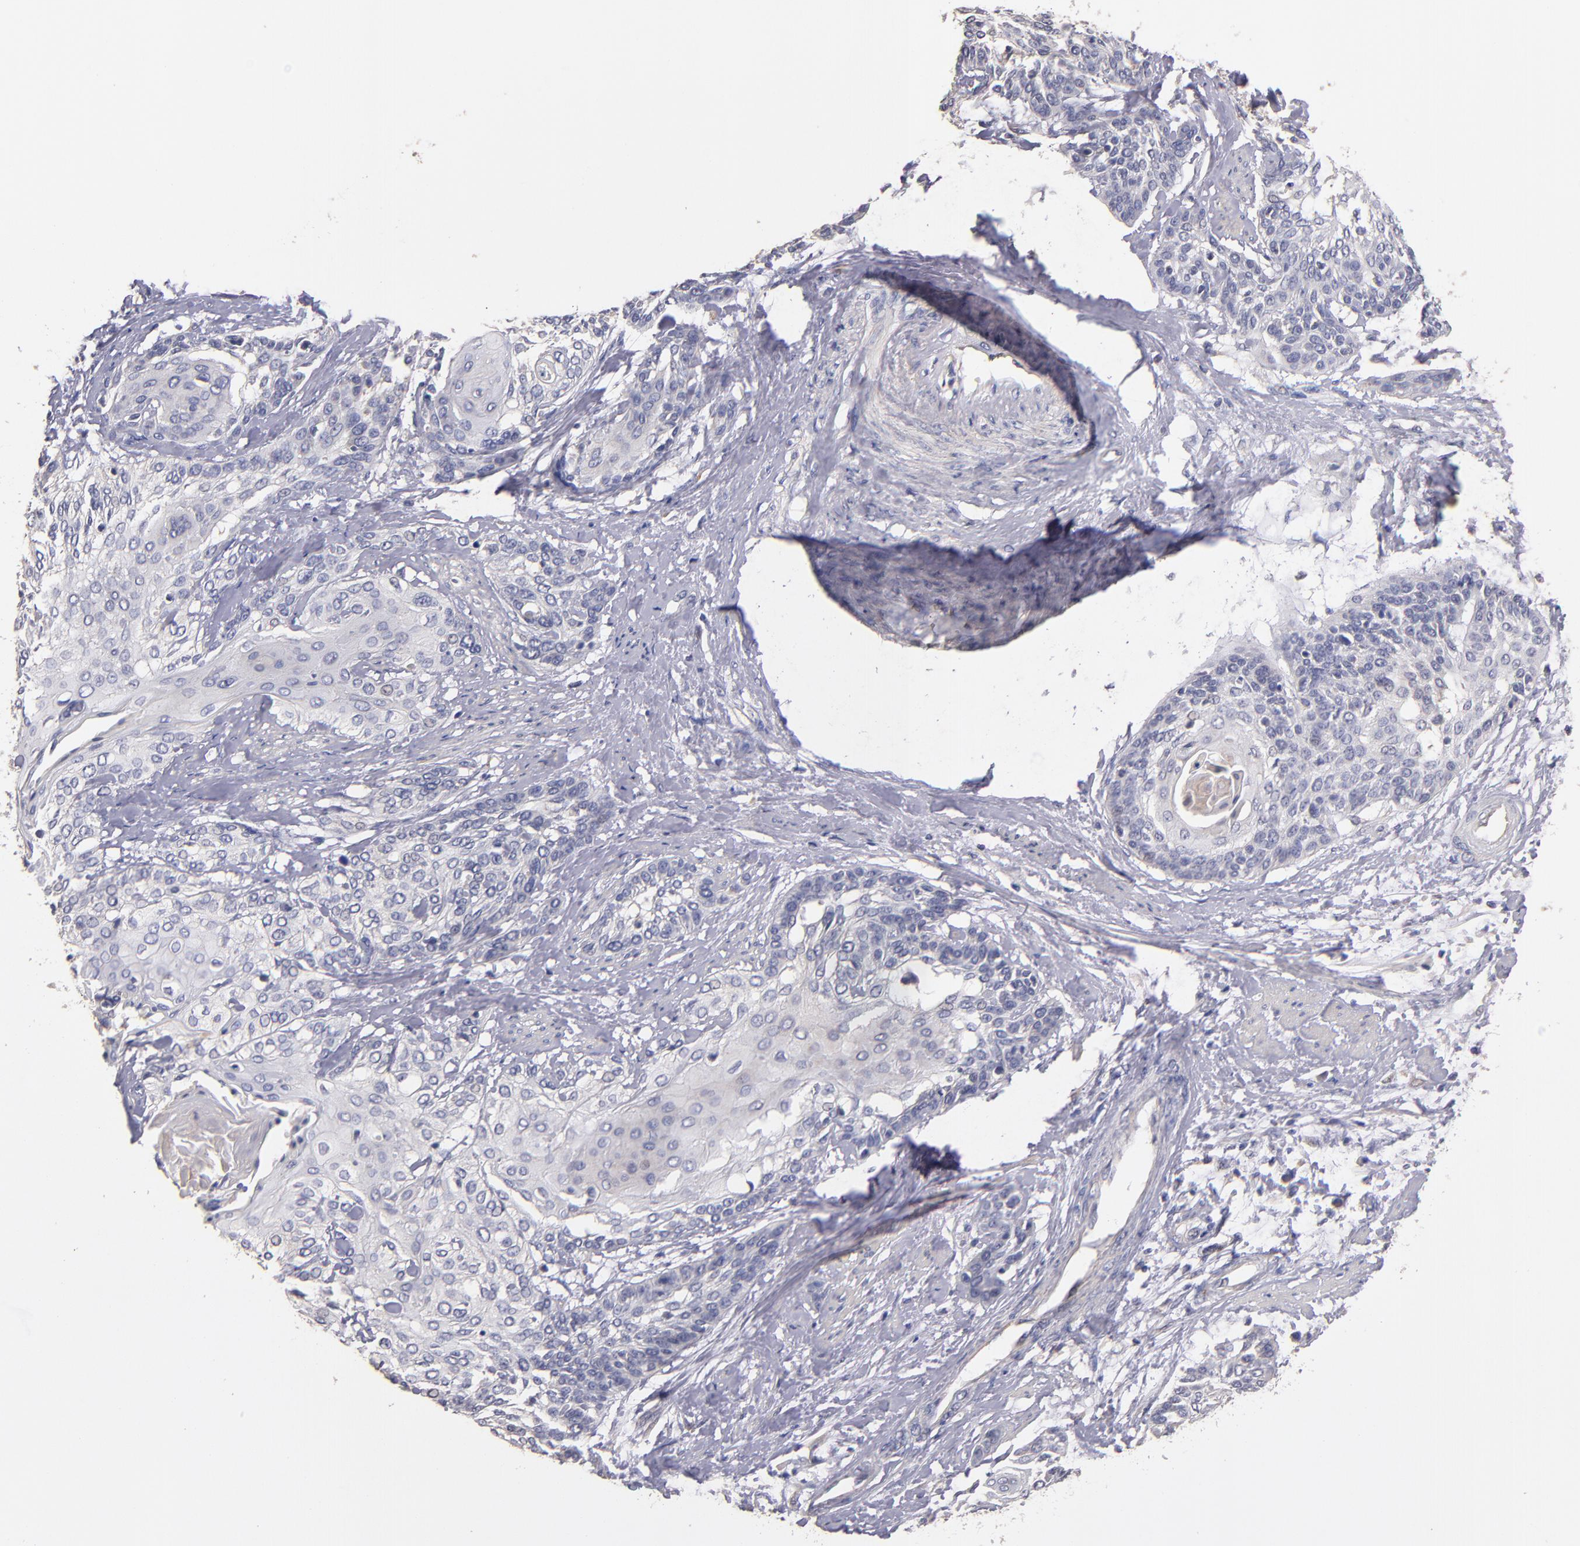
{"staining": {"intensity": "weak", "quantity": "<25%", "location": "cytoplasmic/membranous"}, "tissue": "cervical cancer", "cell_type": "Tumor cells", "image_type": "cancer", "snomed": [{"axis": "morphology", "description": "Squamous cell carcinoma, NOS"}, {"axis": "topography", "description": "Cervix"}], "caption": "This is a image of IHC staining of cervical cancer (squamous cell carcinoma), which shows no staining in tumor cells.", "gene": "MAGEE1", "patient": {"sex": "female", "age": 57}}